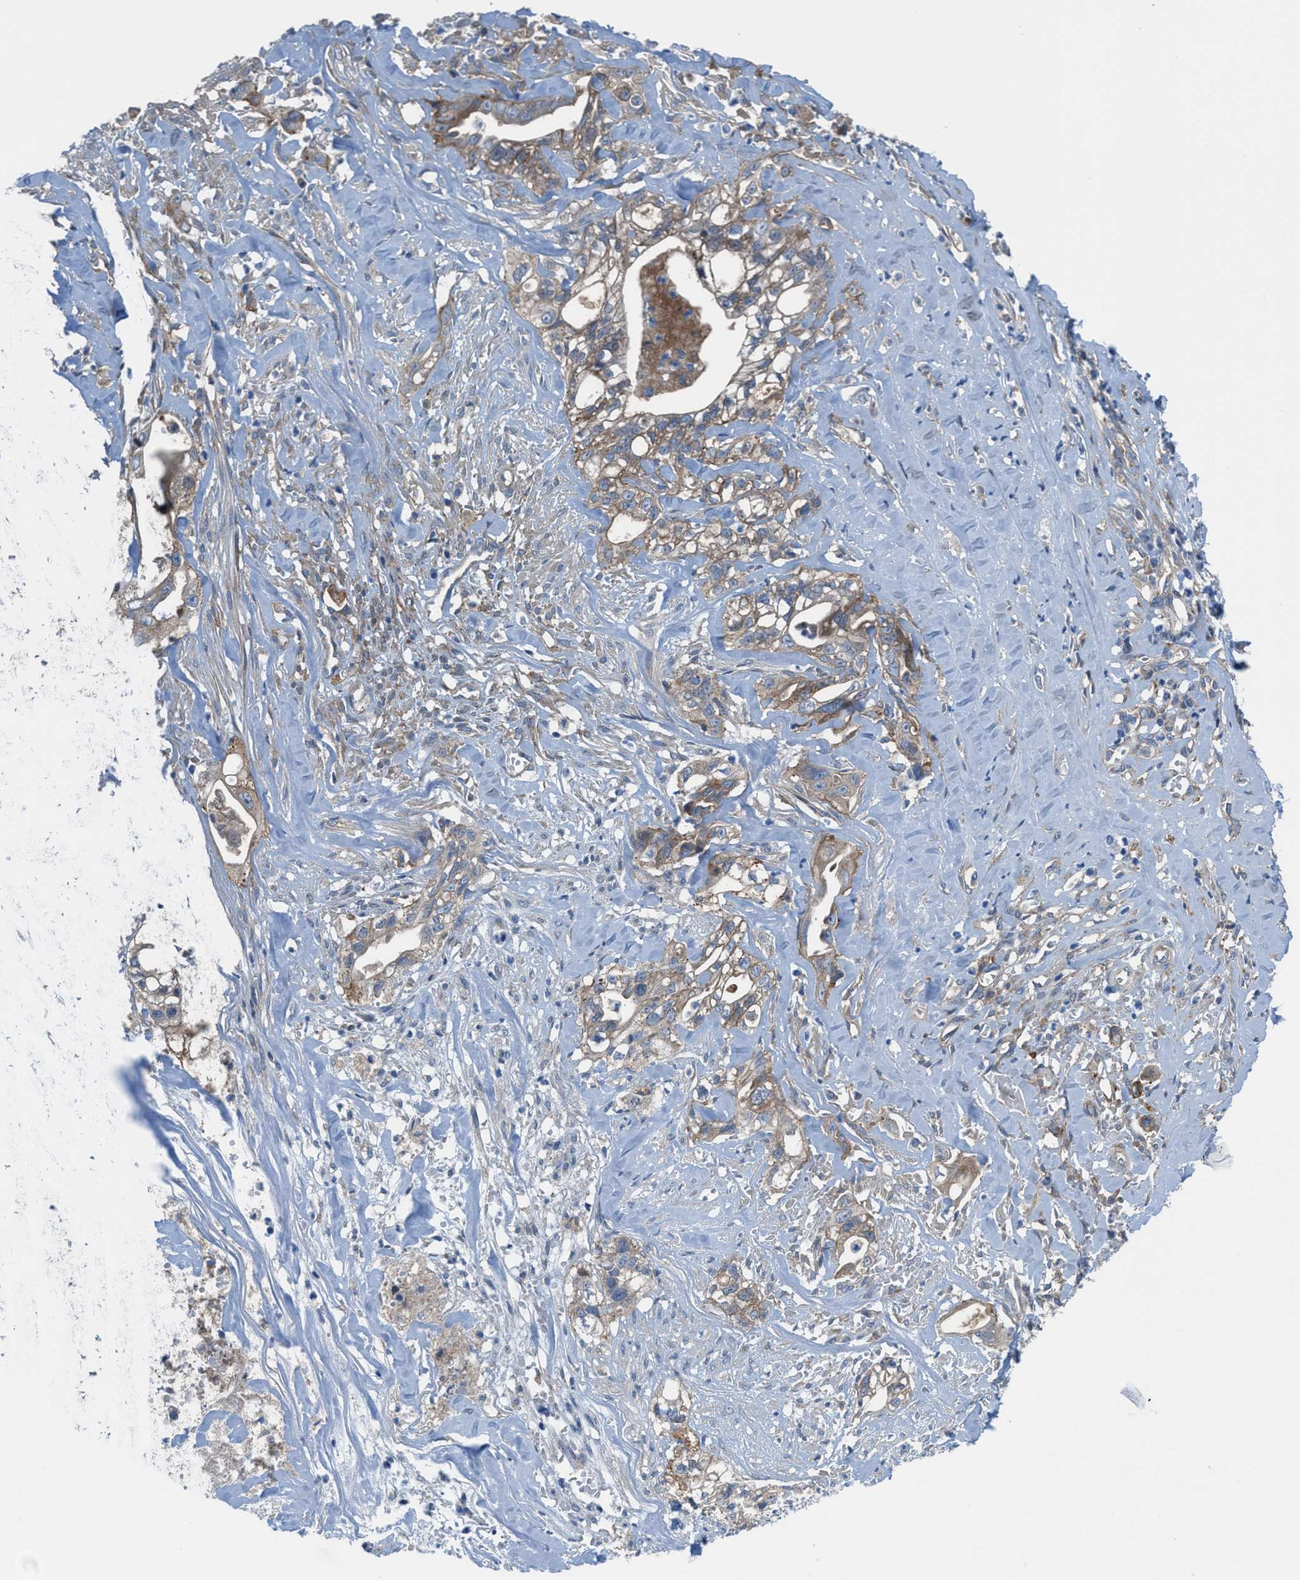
{"staining": {"intensity": "moderate", "quantity": ">75%", "location": "cytoplasmic/membranous"}, "tissue": "liver cancer", "cell_type": "Tumor cells", "image_type": "cancer", "snomed": [{"axis": "morphology", "description": "Cholangiocarcinoma"}, {"axis": "topography", "description": "Liver"}], "caption": "Cholangiocarcinoma (liver) was stained to show a protein in brown. There is medium levels of moderate cytoplasmic/membranous expression in about >75% of tumor cells.", "gene": "EGFR", "patient": {"sex": "female", "age": 70}}